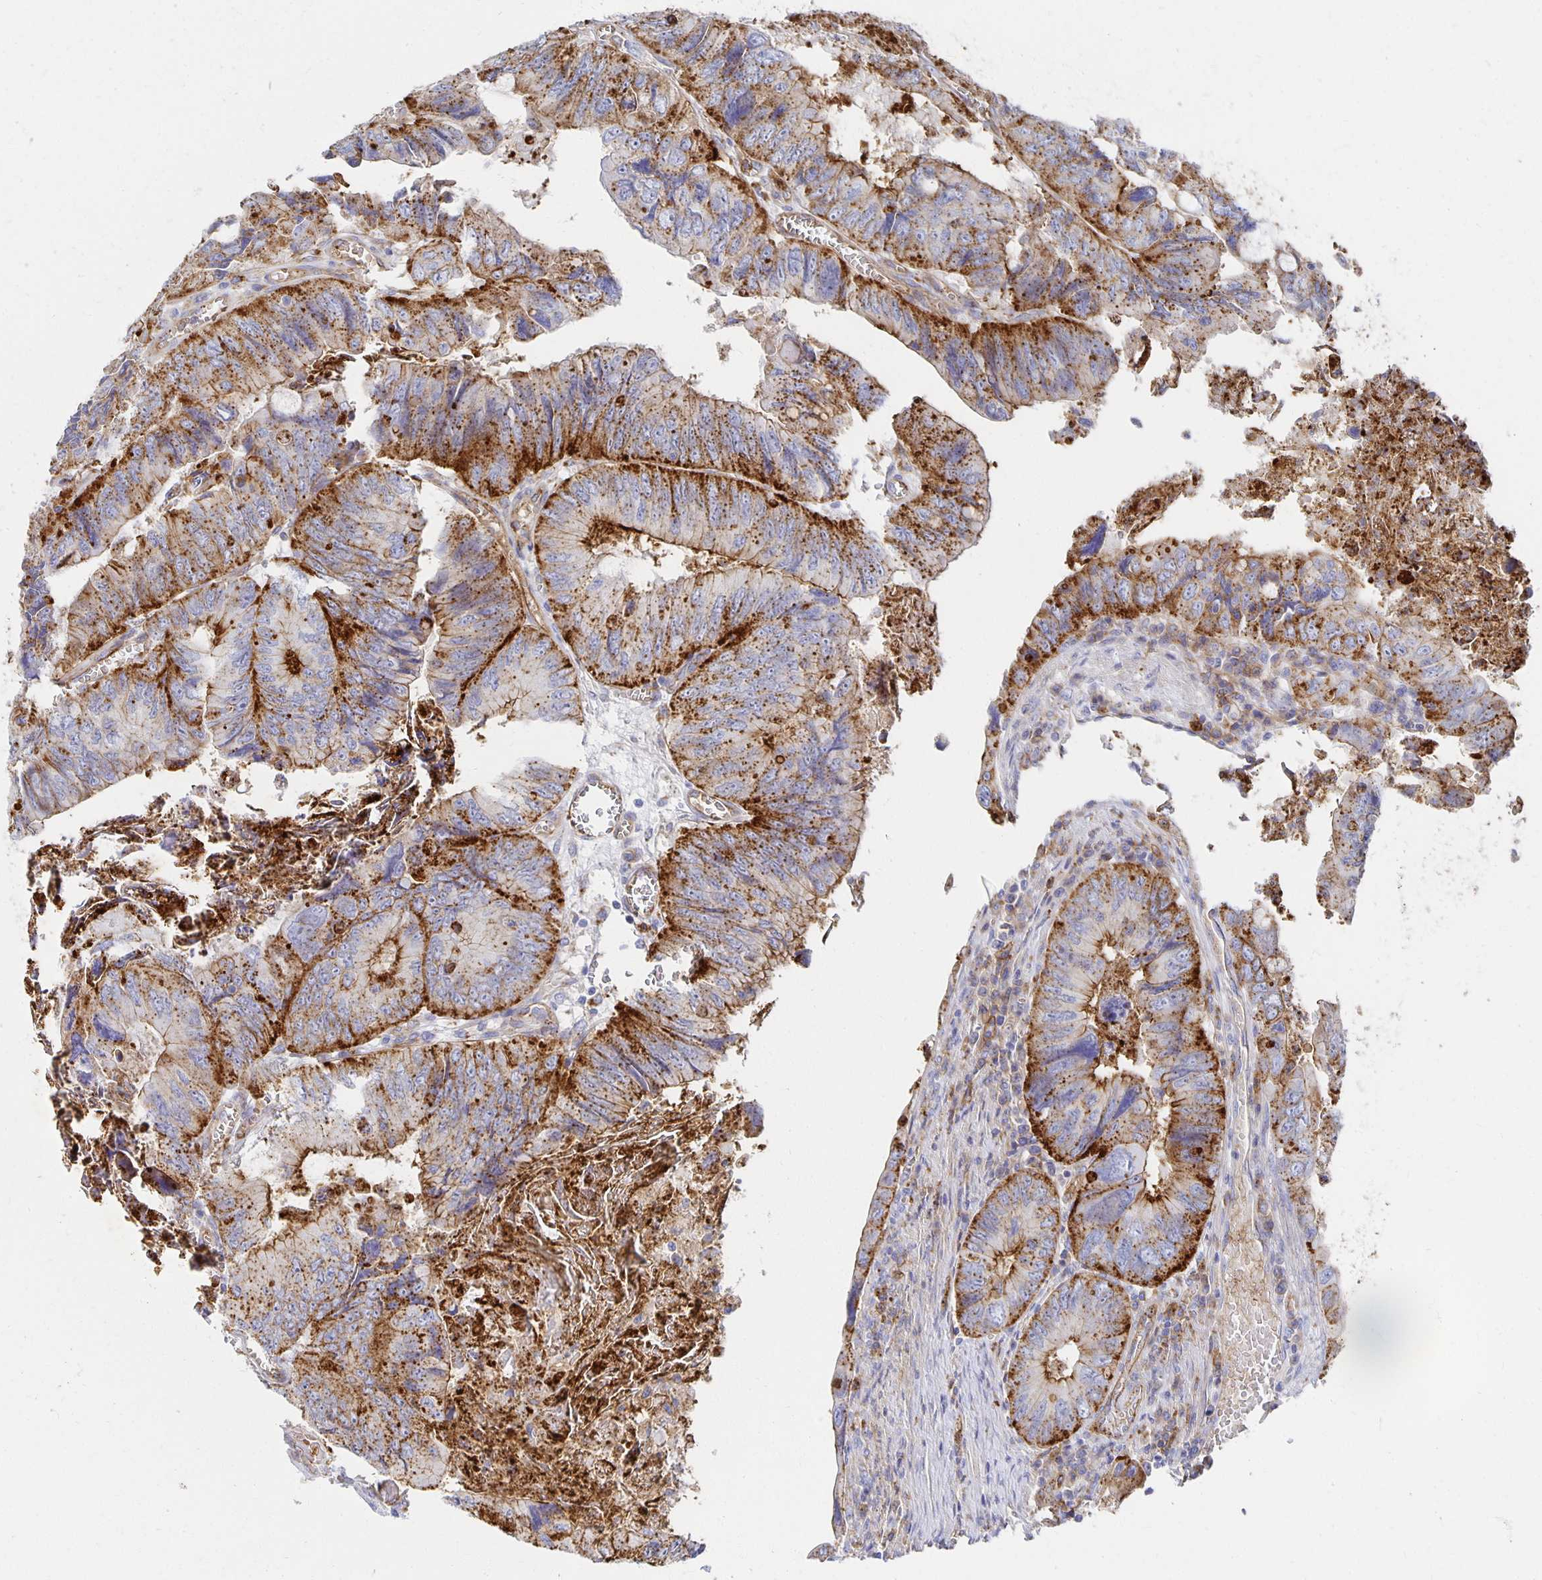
{"staining": {"intensity": "strong", "quantity": ">75%", "location": "cytoplasmic/membranous"}, "tissue": "colorectal cancer", "cell_type": "Tumor cells", "image_type": "cancer", "snomed": [{"axis": "morphology", "description": "Adenocarcinoma, NOS"}, {"axis": "topography", "description": "Colon"}], "caption": "Tumor cells show high levels of strong cytoplasmic/membranous expression in approximately >75% of cells in colorectal adenocarcinoma.", "gene": "TAAR1", "patient": {"sex": "female", "age": 84}}